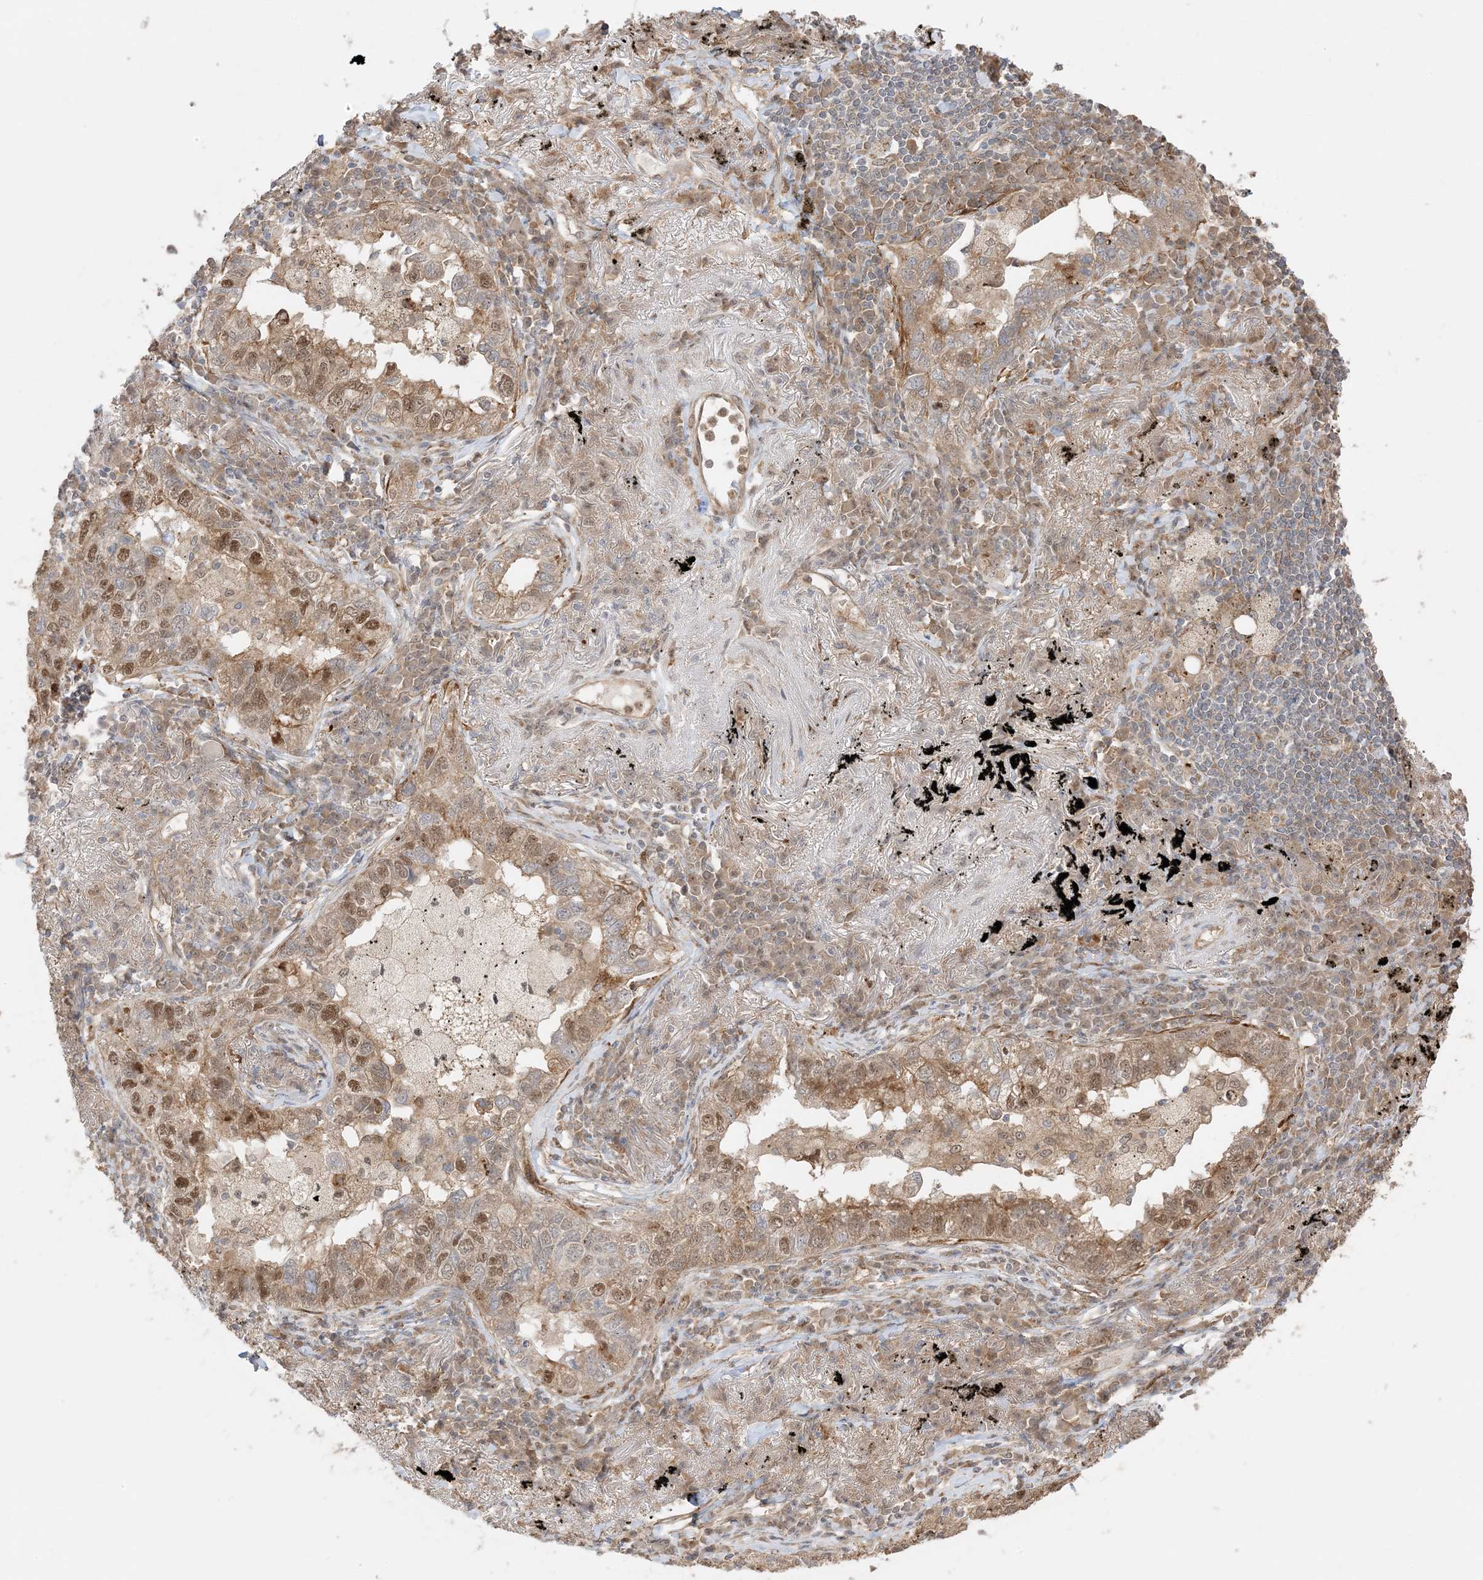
{"staining": {"intensity": "moderate", "quantity": ">75%", "location": "cytoplasmic/membranous,nuclear"}, "tissue": "lung cancer", "cell_type": "Tumor cells", "image_type": "cancer", "snomed": [{"axis": "morphology", "description": "Adenocarcinoma, NOS"}, {"axis": "topography", "description": "Lung"}], "caption": "Protein expression analysis of lung cancer (adenocarcinoma) reveals moderate cytoplasmic/membranous and nuclear expression in about >75% of tumor cells.", "gene": "ZBTB41", "patient": {"sex": "male", "age": 65}}